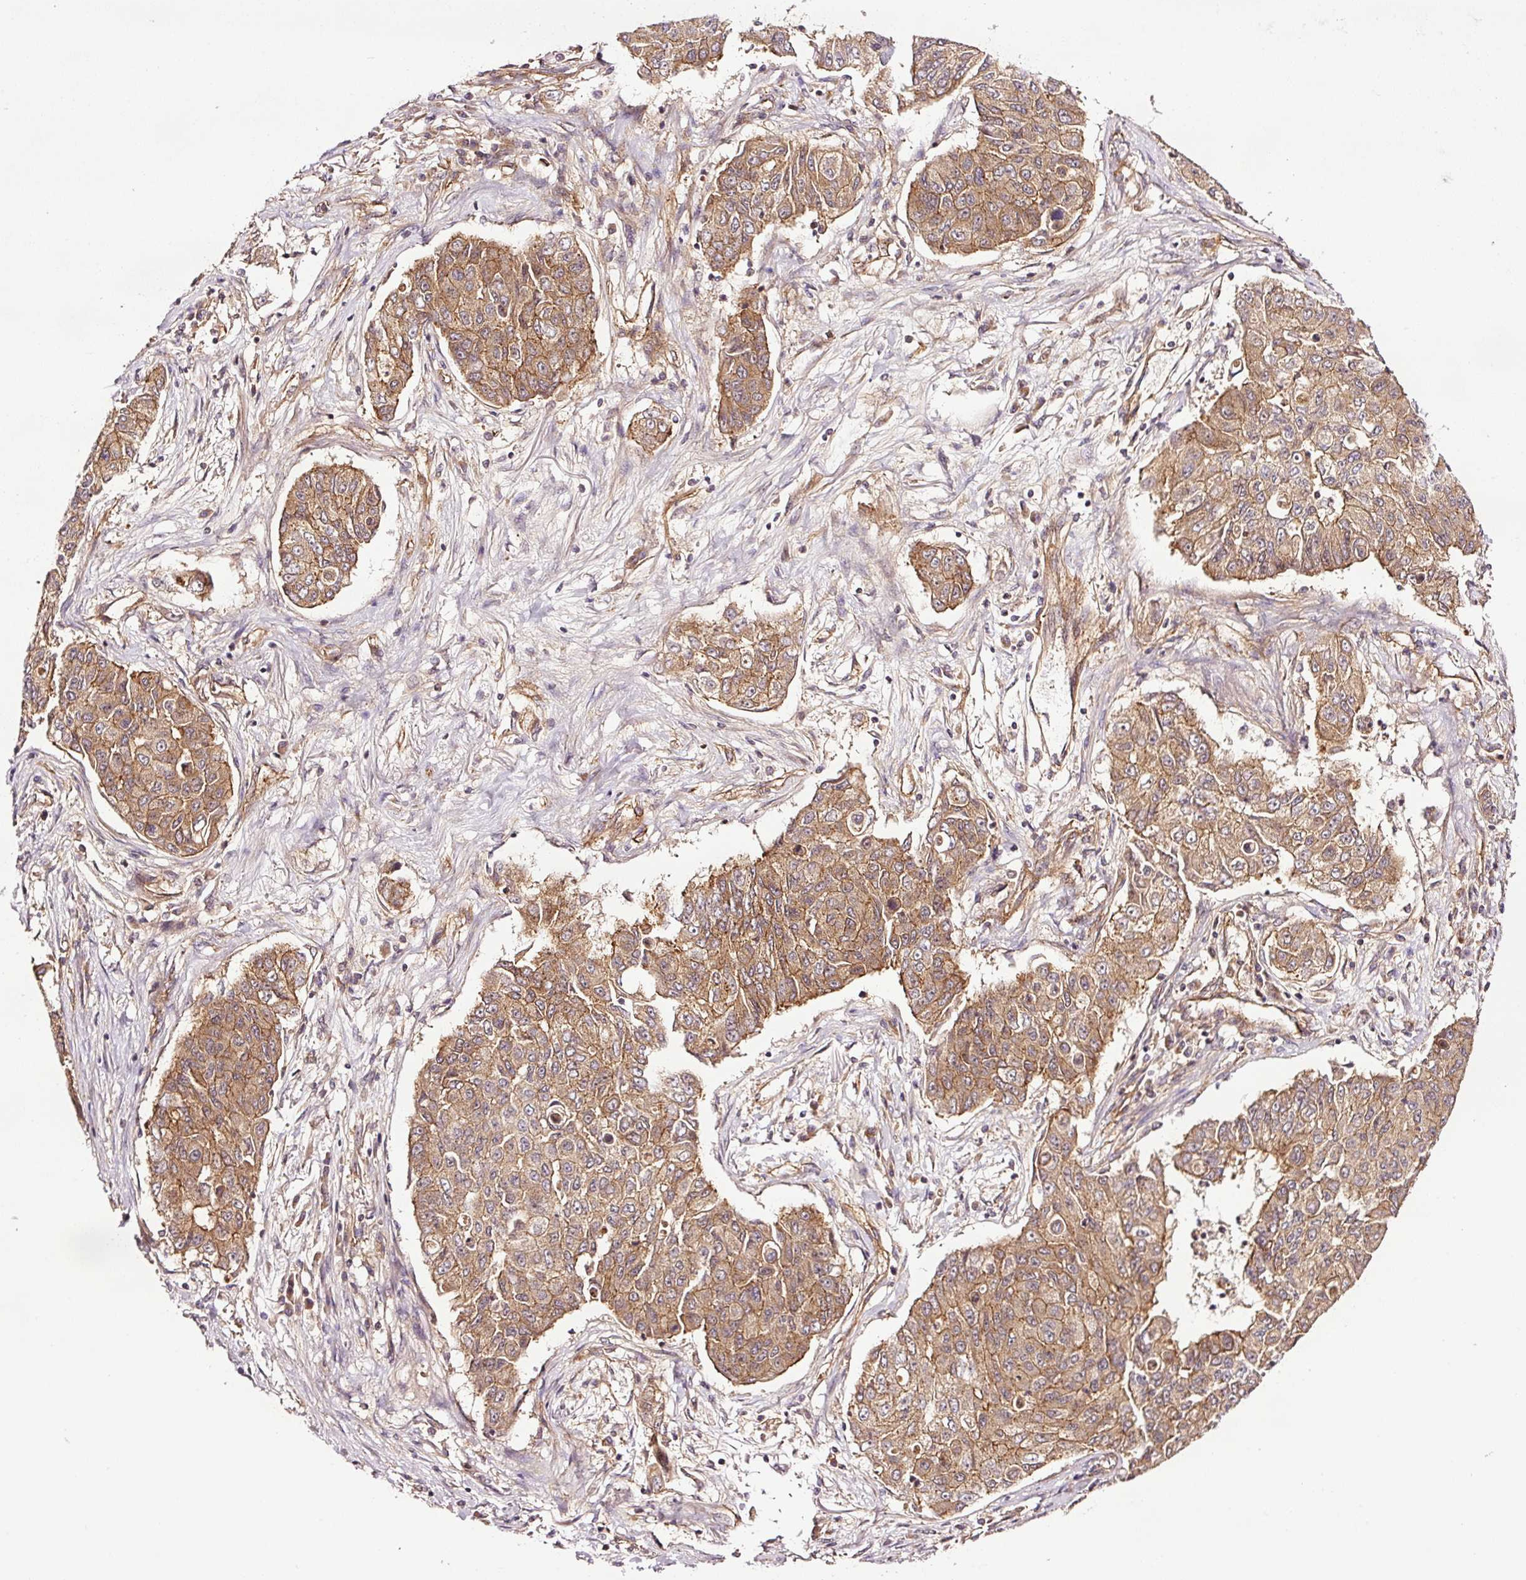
{"staining": {"intensity": "moderate", "quantity": ">75%", "location": "cytoplasmic/membranous"}, "tissue": "lung cancer", "cell_type": "Tumor cells", "image_type": "cancer", "snomed": [{"axis": "morphology", "description": "Squamous cell carcinoma, NOS"}, {"axis": "topography", "description": "Lung"}], "caption": "Brown immunohistochemical staining in human lung cancer (squamous cell carcinoma) reveals moderate cytoplasmic/membranous staining in approximately >75% of tumor cells.", "gene": "METAP1", "patient": {"sex": "male", "age": 74}}